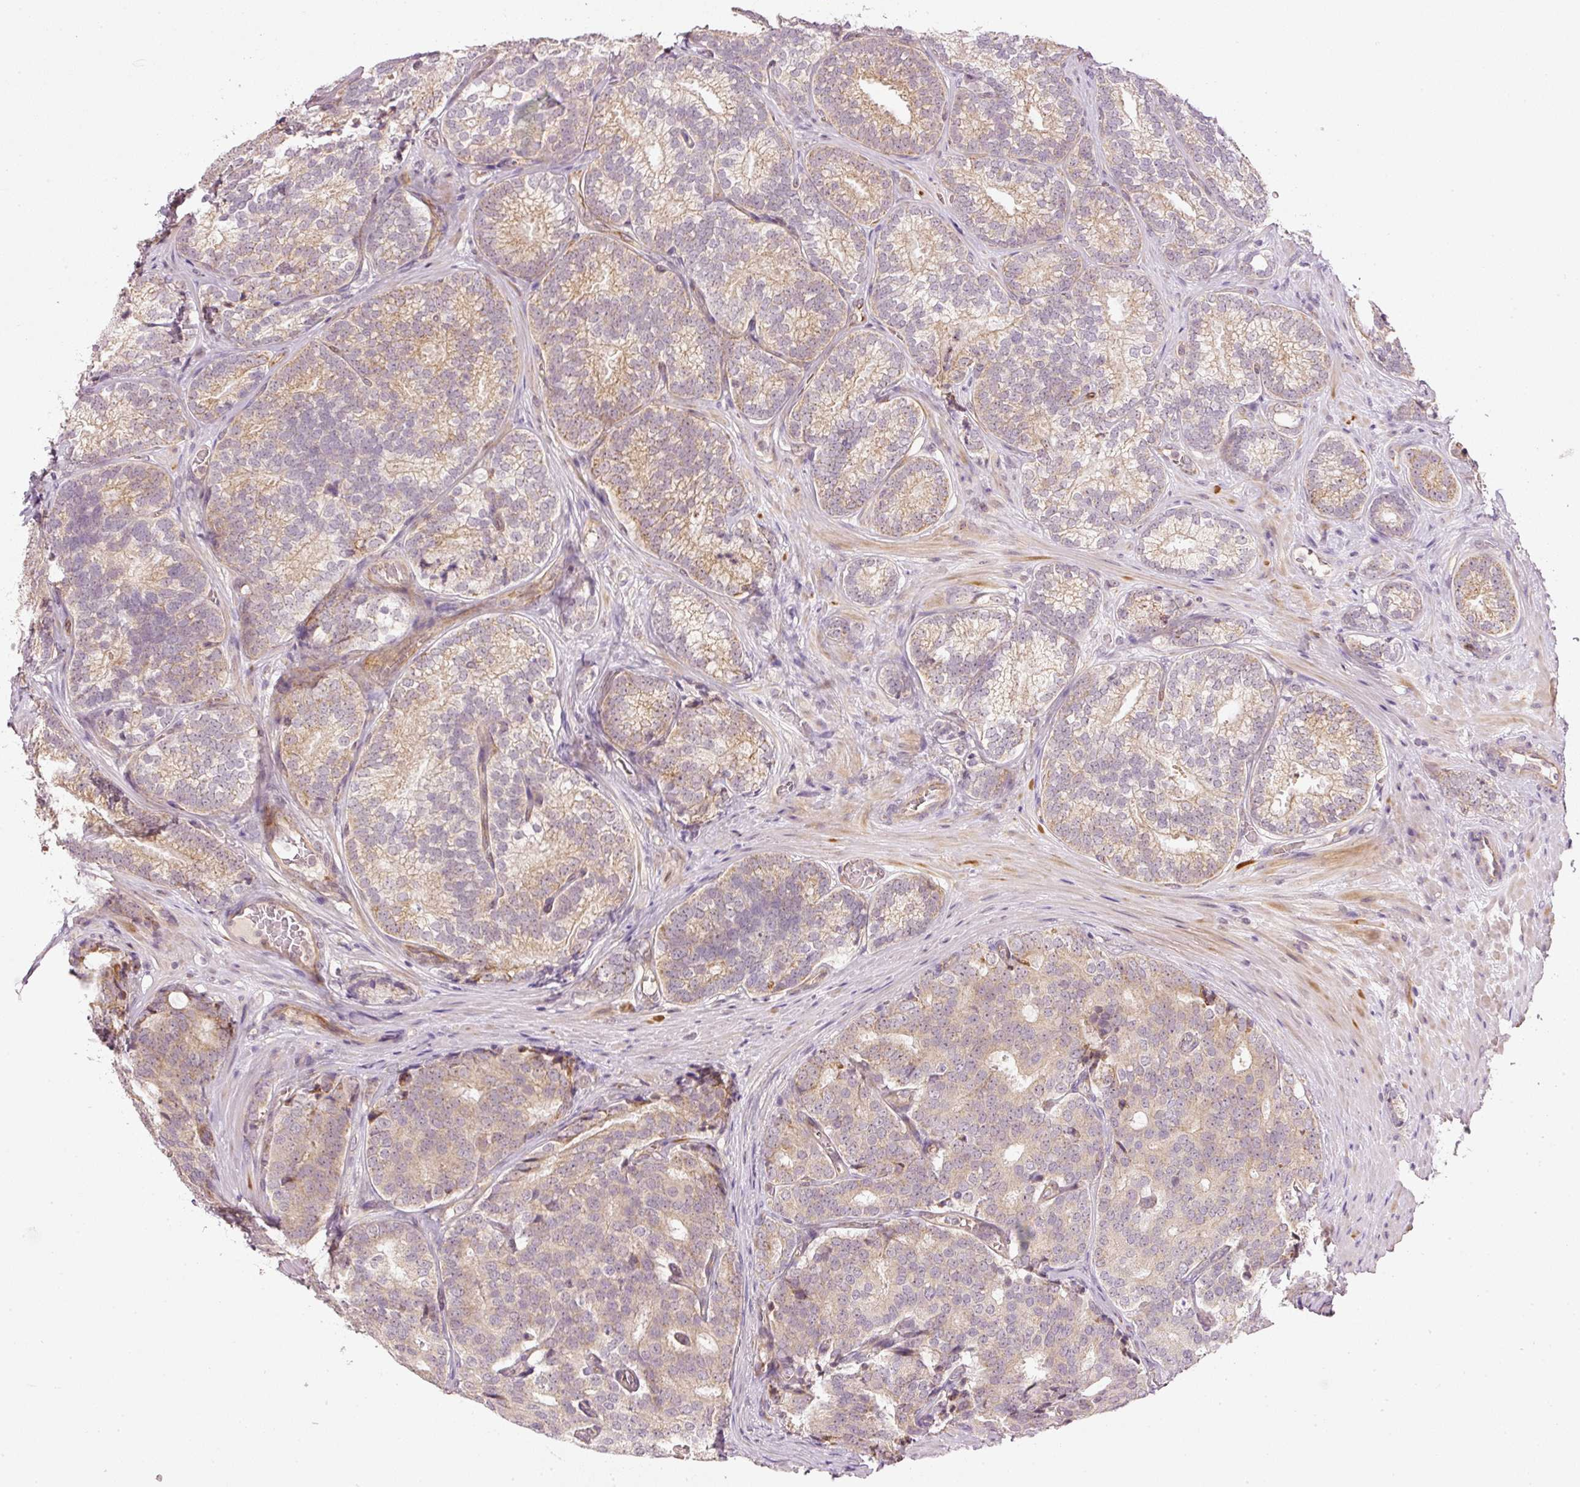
{"staining": {"intensity": "weak", "quantity": ">75%", "location": "cytoplasmic/membranous"}, "tissue": "prostate cancer", "cell_type": "Tumor cells", "image_type": "cancer", "snomed": [{"axis": "morphology", "description": "Adenocarcinoma, High grade"}, {"axis": "topography", "description": "Prostate"}], "caption": "Protein staining of high-grade adenocarcinoma (prostate) tissue reveals weak cytoplasmic/membranous positivity in about >75% of tumor cells. Using DAB (3,3'-diaminobenzidine) (brown) and hematoxylin (blue) stains, captured at high magnification using brightfield microscopy.", "gene": "CDC20B", "patient": {"sex": "male", "age": 63}}